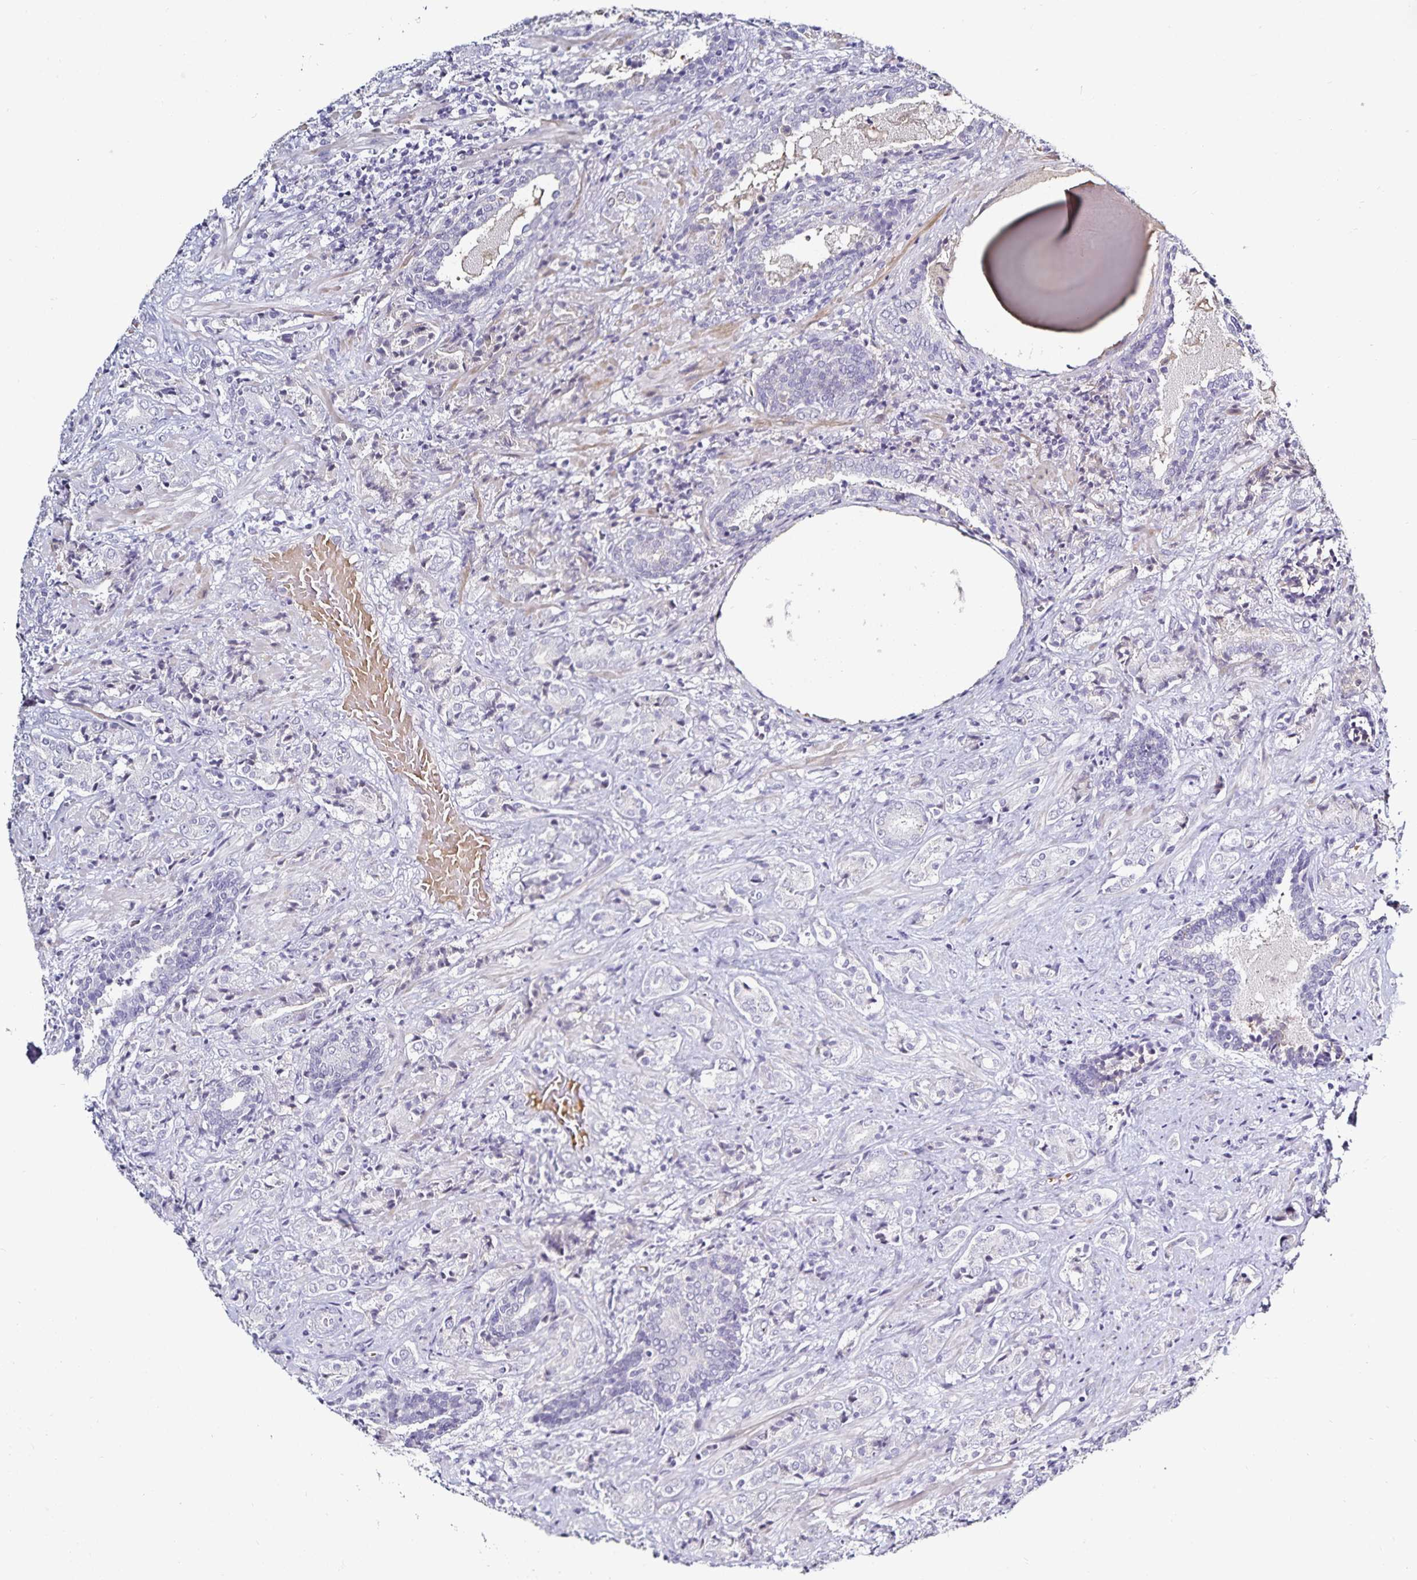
{"staining": {"intensity": "negative", "quantity": "none", "location": "none"}, "tissue": "prostate cancer", "cell_type": "Tumor cells", "image_type": "cancer", "snomed": [{"axis": "morphology", "description": "Adenocarcinoma, High grade"}, {"axis": "topography", "description": "Prostate"}], "caption": "An immunohistochemistry (IHC) micrograph of high-grade adenocarcinoma (prostate) is shown. There is no staining in tumor cells of high-grade adenocarcinoma (prostate).", "gene": "TTR", "patient": {"sex": "male", "age": 62}}